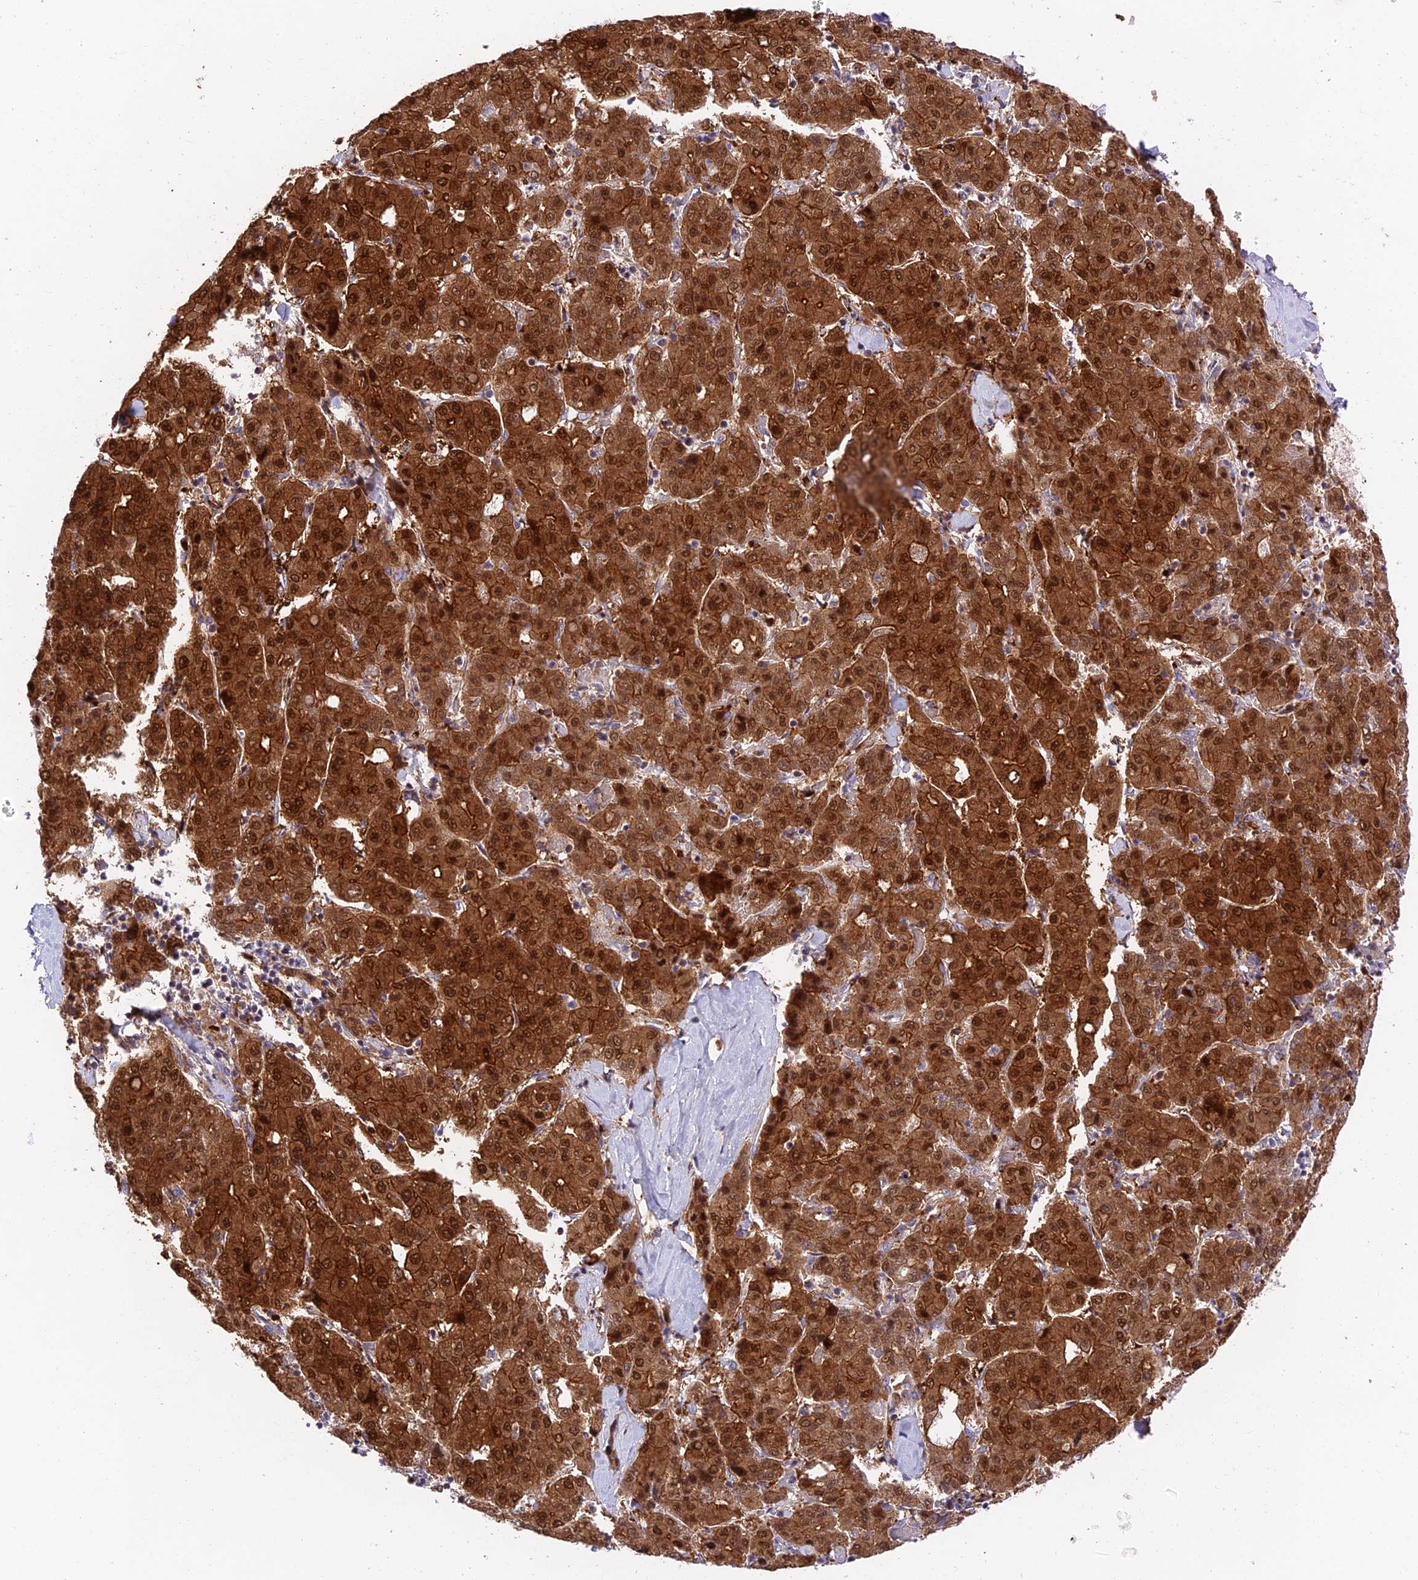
{"staining": {"intensity": "strong", "quantity": ">75%", "location": "cytoplasmic/membranous,nuclear"}, "tissue": "liver cancer", "cell_type": "Tumor cells", "image_type": "cancer", "snomed": [{"axis": "morphology", "description": "Carcinoma, Hepatocellular, NOS"}, {"axis": "topography", "description": "Liver"}], "caption": "Protein staining shows strong cytoplasmic/membranous and nuclear positivity in about >75% of tumor cells in liver hepatocellular carcinoma.", "gene": "FUOM", "patient": {"sex": "male", "age": 65}}